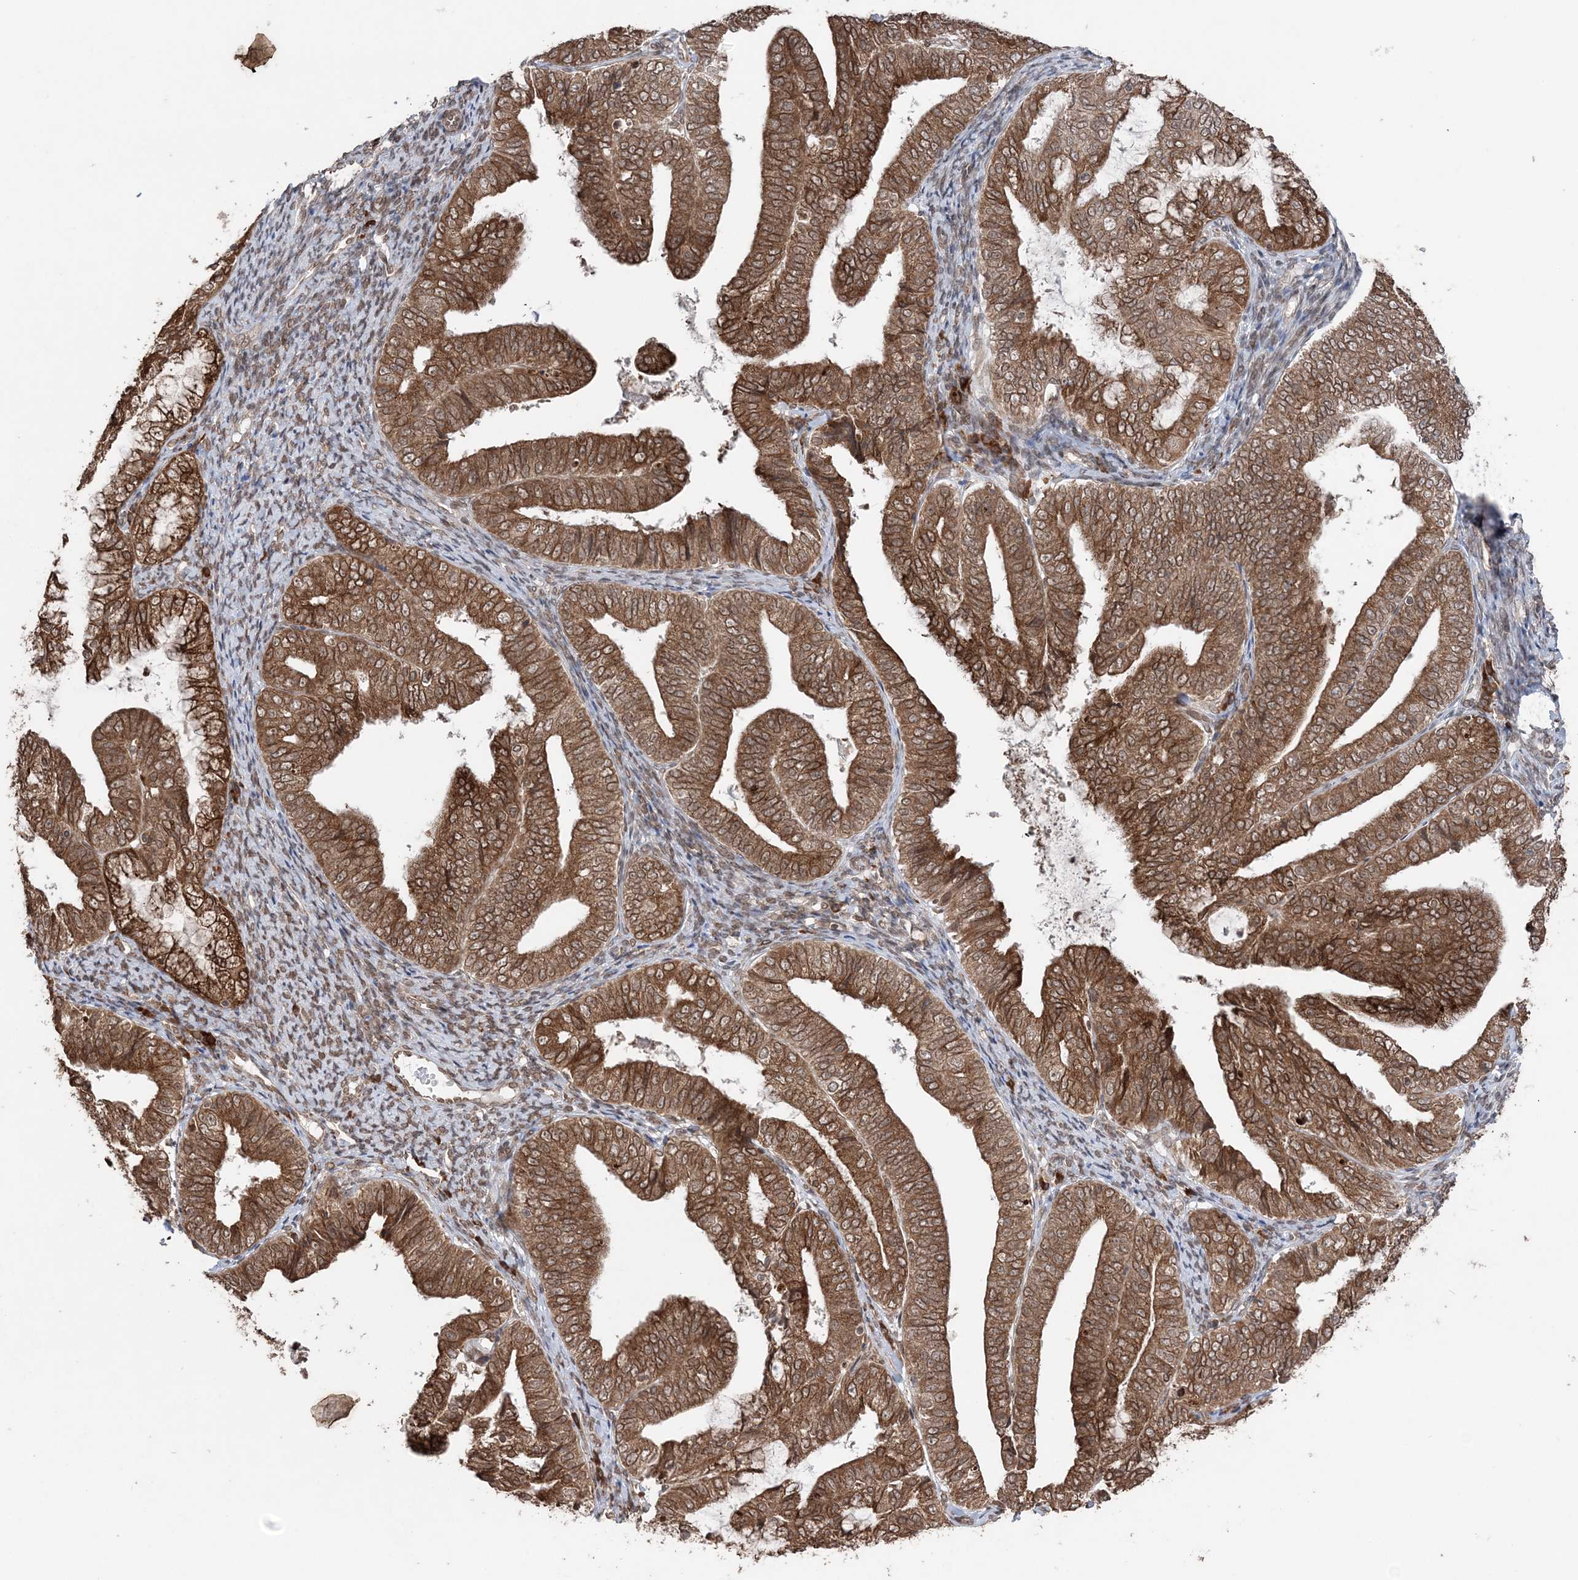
{"staining": {"intensity": "strong", "quantity": ">75%", "location": "cytoplasmic/membranous"}, "tissue": "endometrial cancer", "cell_type": "Tumor cells", "image_type": "cancer", "snomed": [{"axis": "morphology", "description": "Adenocarcinoma, NOS"}, {"axis": "topography", "description": "Endometrium"}], "caption": "Immunohistochemistry (IHC) of human endometrial adenocarcinoma shows high levels of strong cytoplasmic/membranous positivity in approximately >75% of tumor cells.", "gene": "TMED10", "patient": {"sex": "female", "age": 63}}